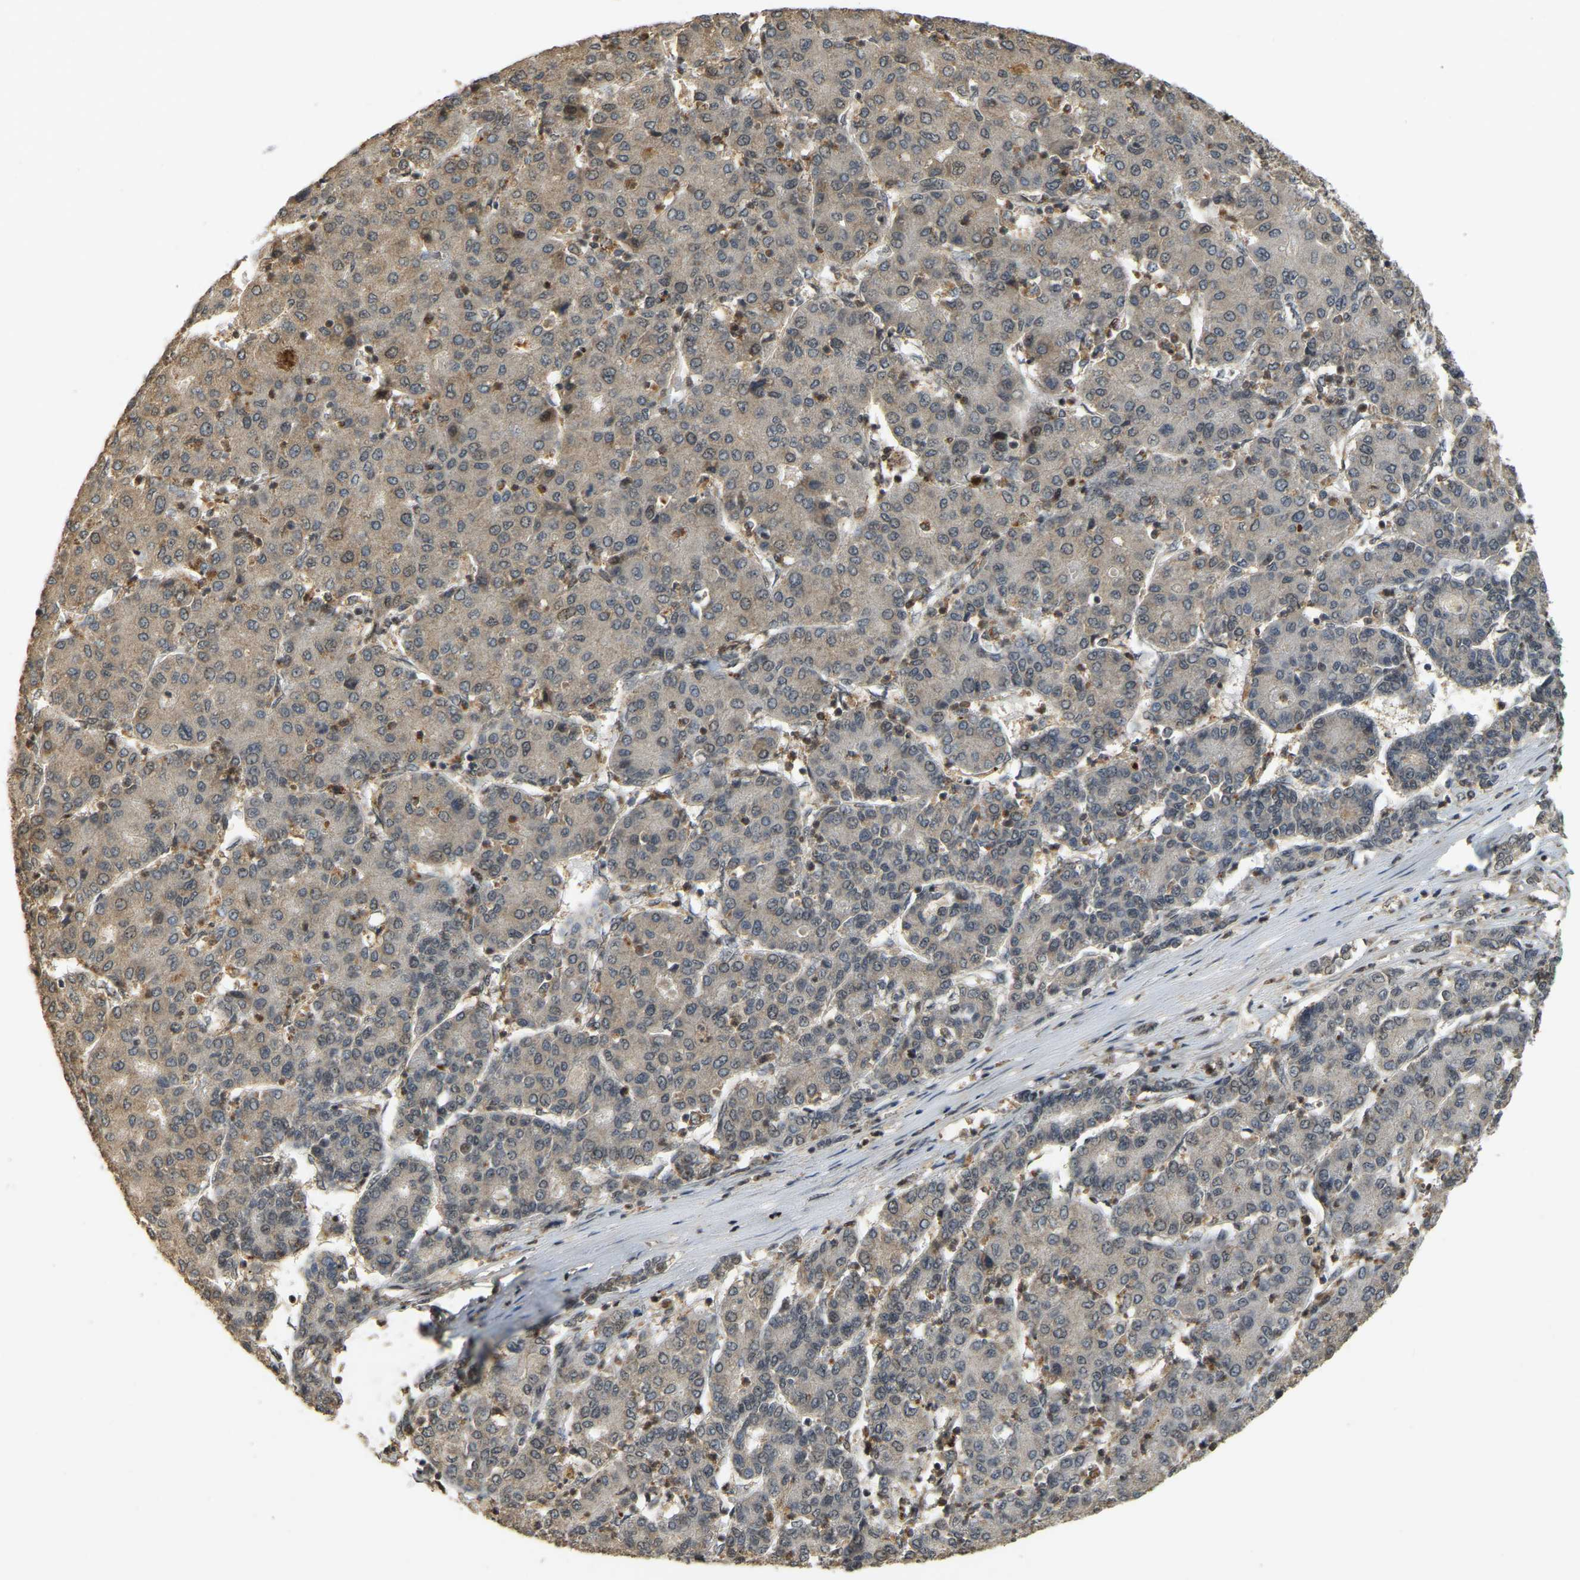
{"staining": {"intensity": "weak", "quantity": "25%-75%", "location": "cytoplasmic/membranous"}, "tissue": "liver cancer", "cell_type": "Tumor cells", "image_type": "cancer", "snomed": [{"axis": "morphology", "description": "Carcinoma, Hepatocellular, NOS"}, {"axis": "topography", "description": "Liver"}], "caption": "A micrograph of liver cancer stained for a protein reveals weak cytoplasmic/membranous brown staining in tumor cells.", "gene": "BRF2", "patient": {"sex": "male", "age": 65}}